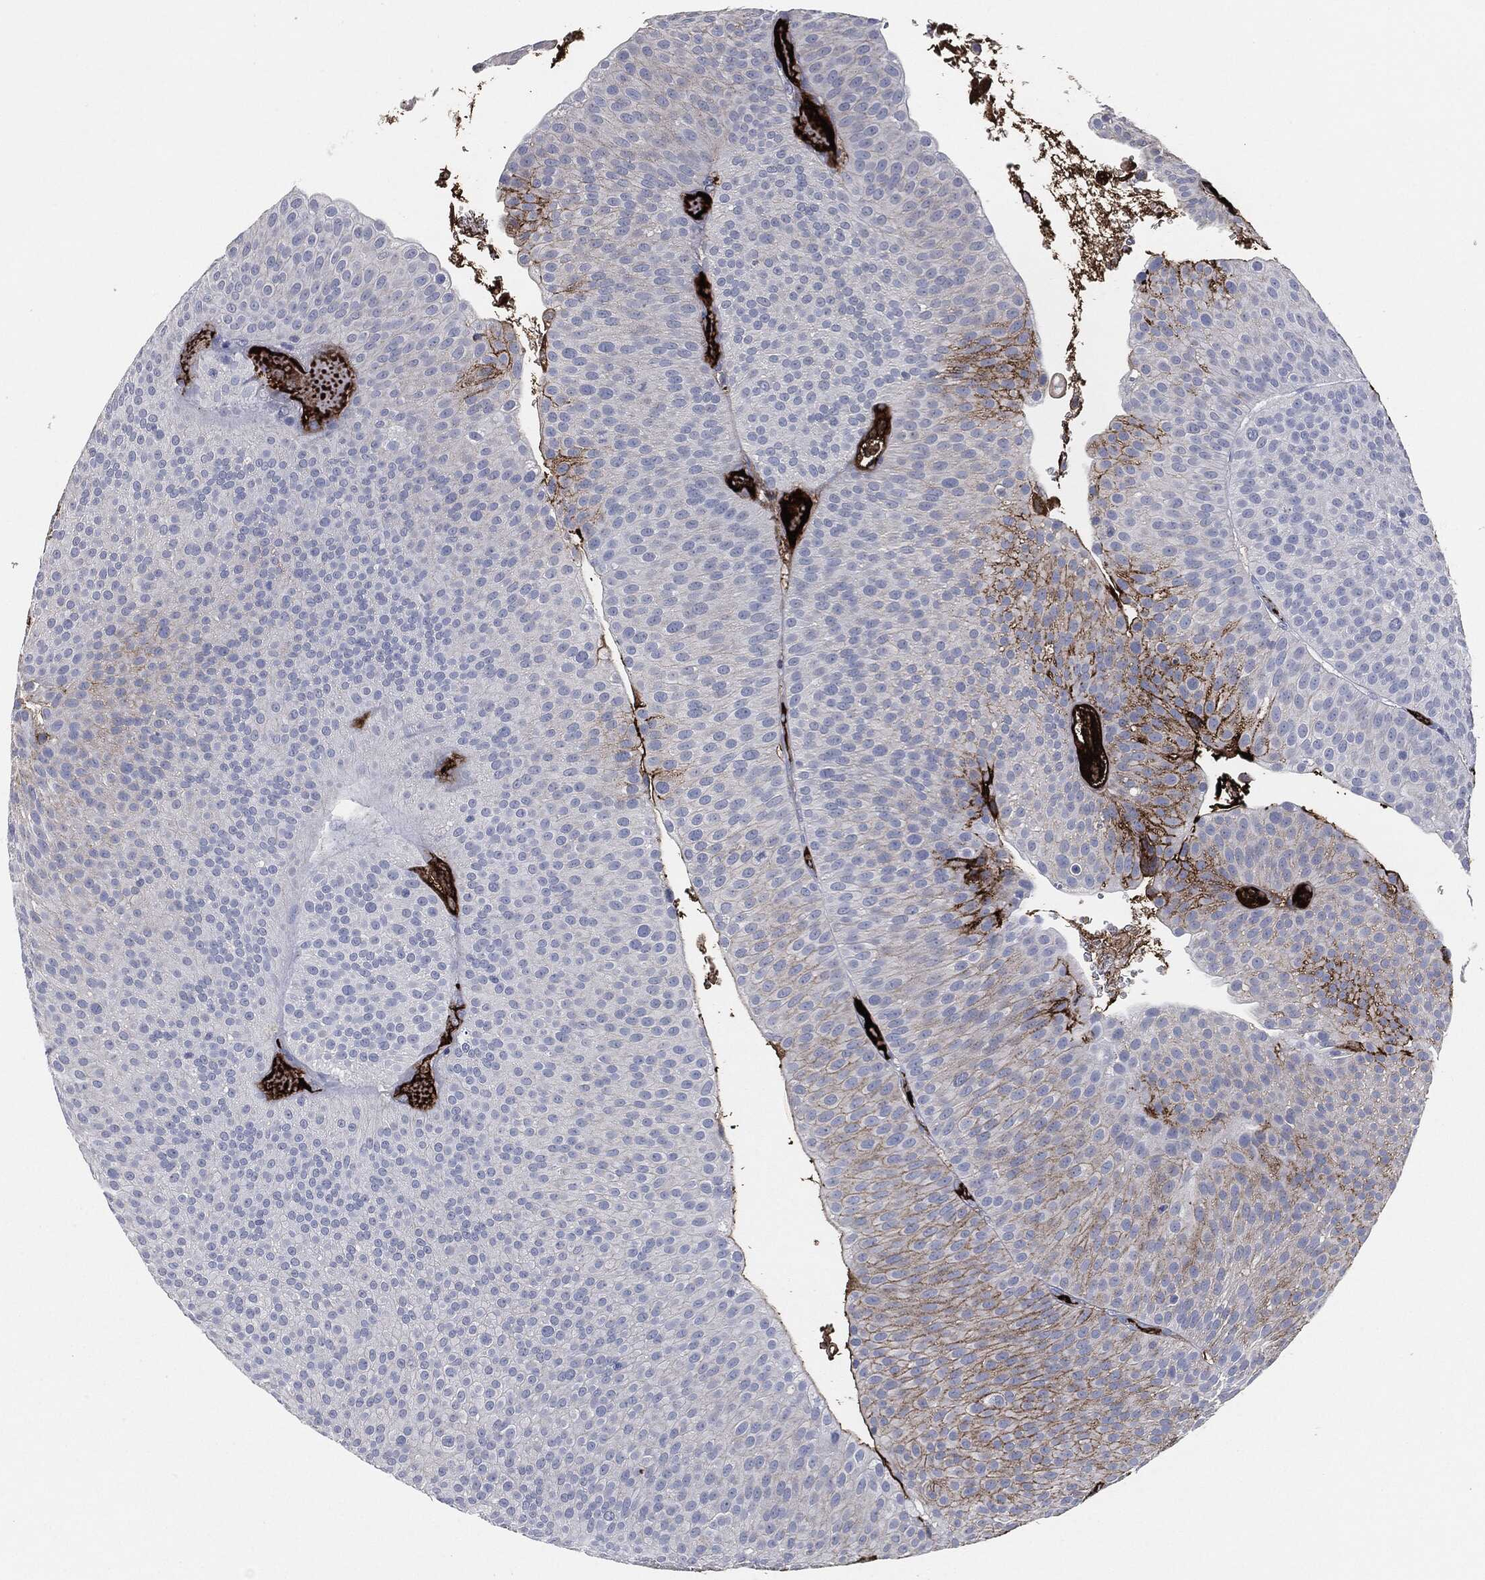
{"staining": {"intensity": "moderate", "quantity": "25%-75%", "location": "cytoplasmic/membranous"}, "tissue": "urothelial cancer", "cell_type": "Tumor cells", "image_type": "cancer", "snomed": [{"axis": "morphology", "description": "Urothelial carcinoma, Low grade"}, {"axis": "topography", "description": "Urinary bladder"}], "caption": "A medium amount of moderate cytoplasmic/membranous positivity is appreciated in approximately 25%-75% of tumor cells in low-grade urothelial carcinoma tissue.", "gene": "APOB", "patient": {"sex": "male", "age": 65}}